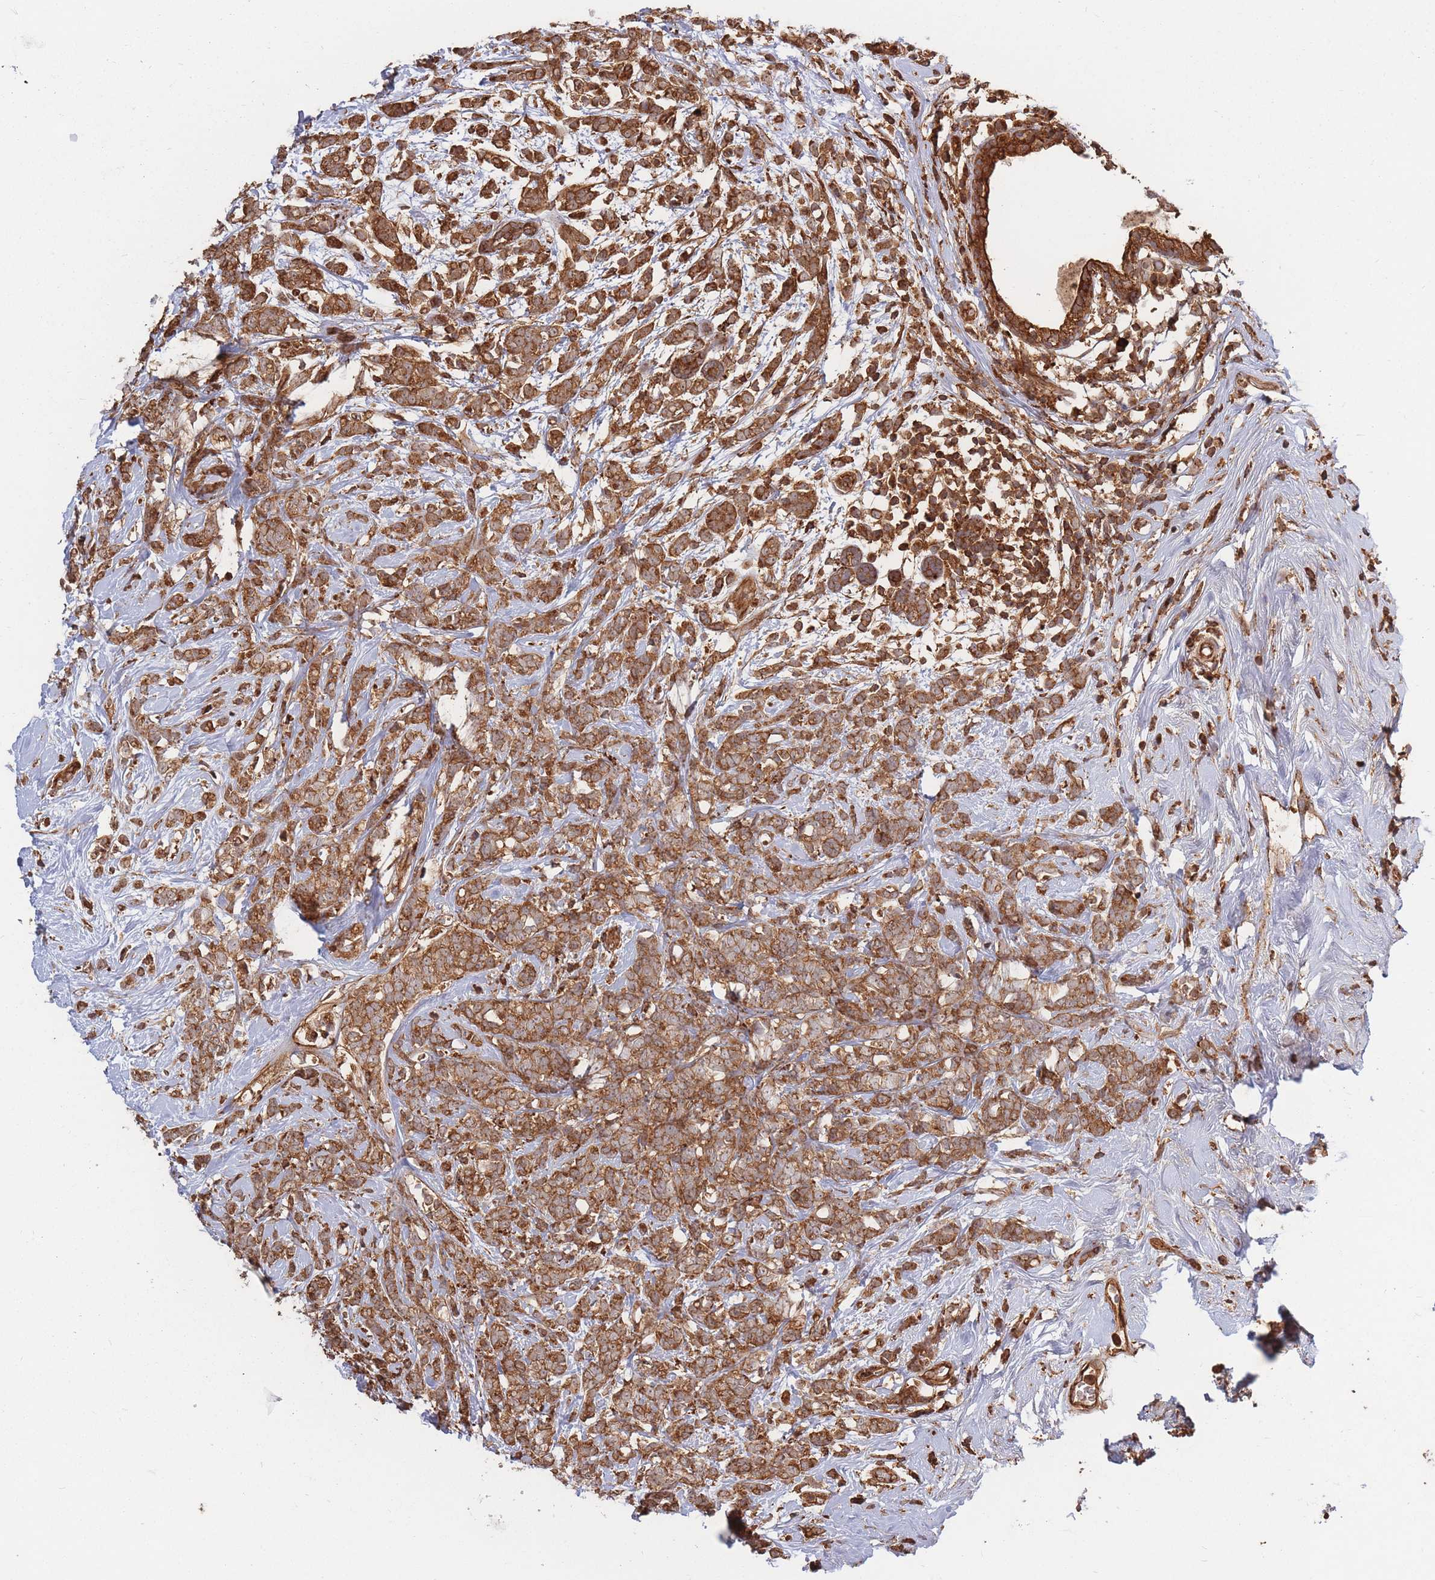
{"staining": {"intensity": "strong", "quantity": ">75%", "location": "cytoplasmic/membranous"}, "tissue": "breast cancer", "cell_type": "Tumor cells", "image_type": "cancer", "snomed": [{"axis": "morphology", "description": "Lobular carcinoma"}, {"axis": "topography", "description": "Breast"}], "caption": "Human lobular carcinoma (breast) stained for a protein (brown) exhibits strong cytoplasmic/membranous positive positivity in approximately >75% of tumor cells.", "gene": "RASSF2", "patient": {"sex": "female", "age": 58}}